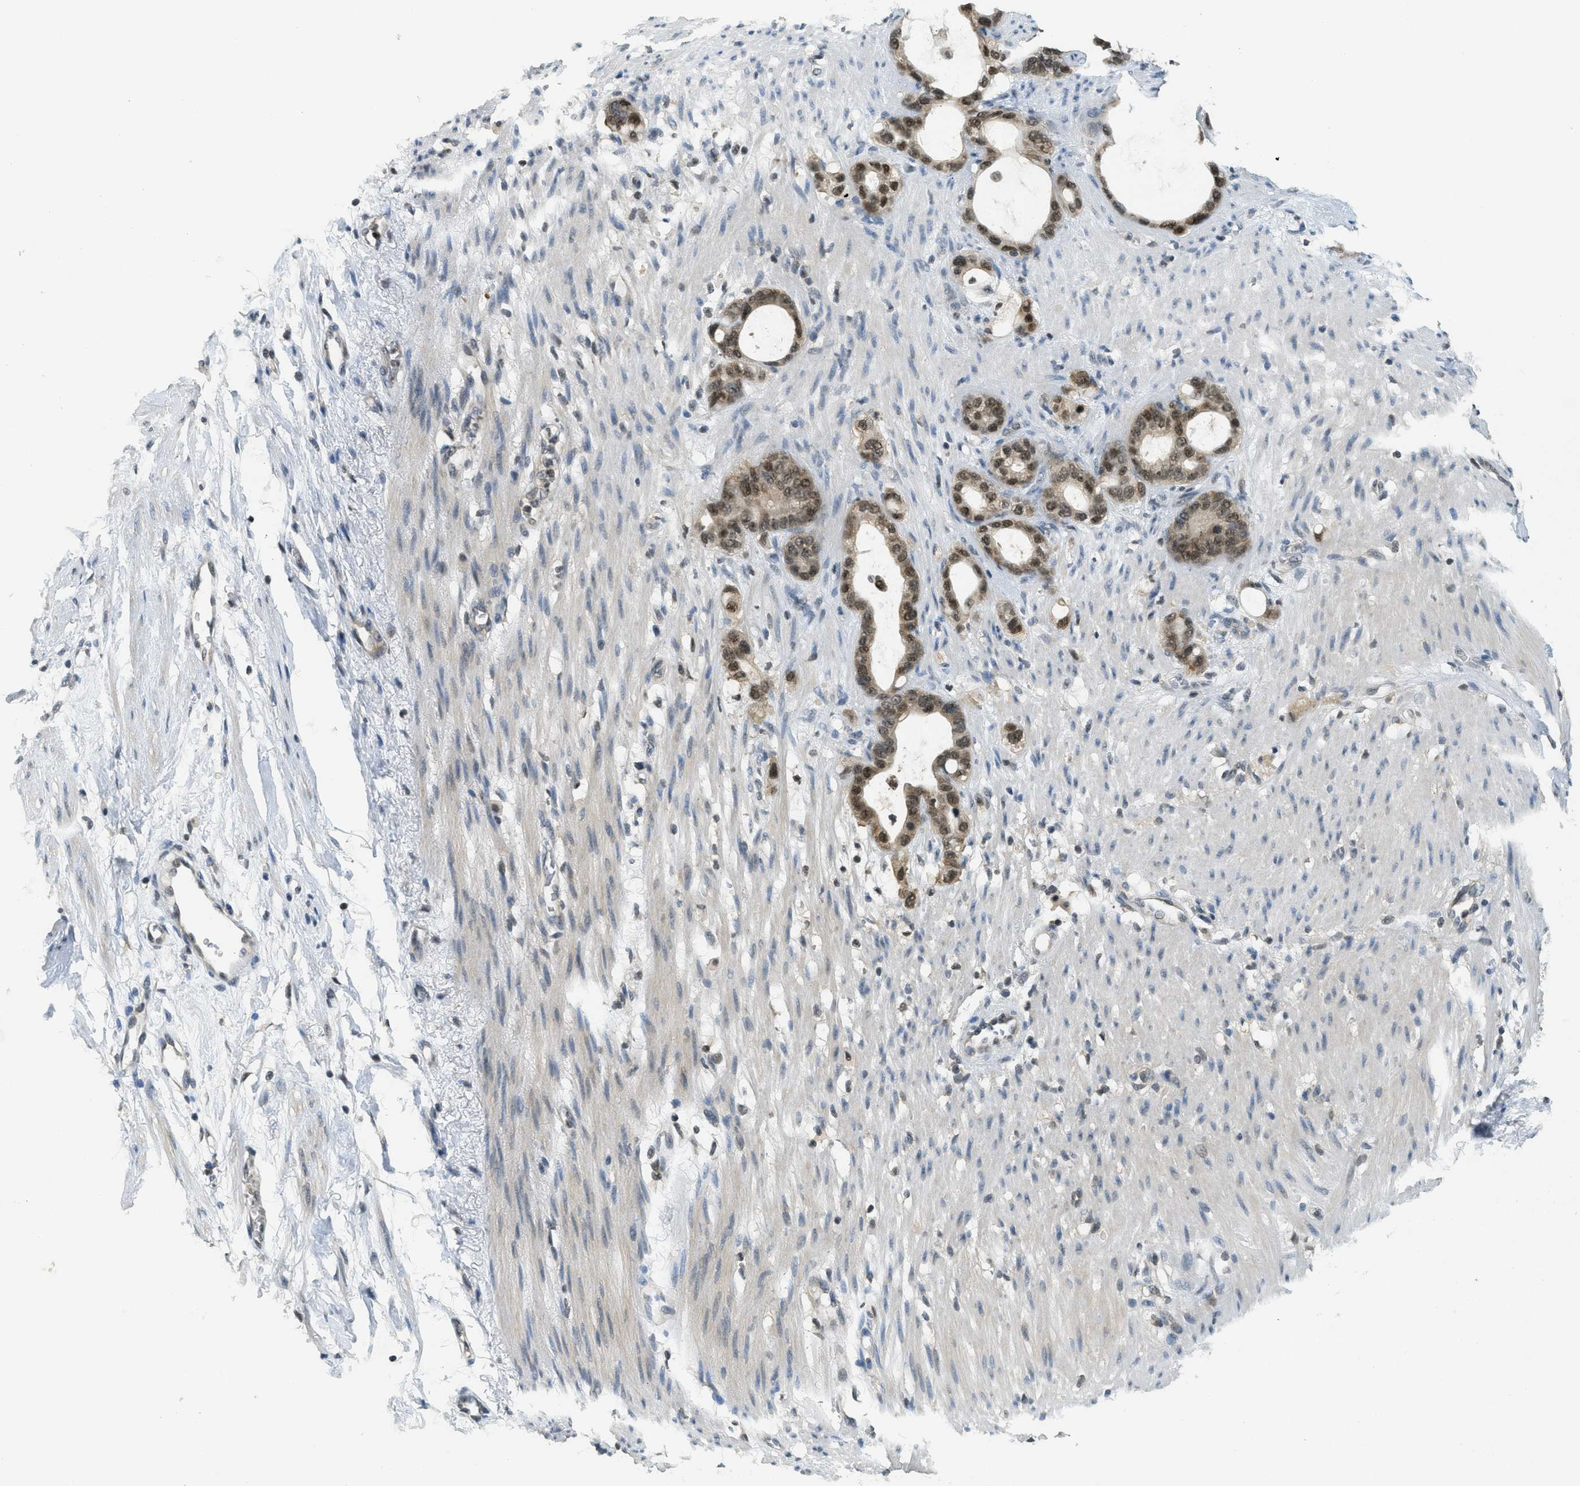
{"staining": {"intensity": "strong", "quantity": ">75%", "location": "cytoplasmic/membranous,nuclear"}, "tissue": "stomach cancer", "cell_type": "Tumor cells", "image_type": "cancer", "snomed": [{"axis": "morphology", "description": "Adenocarcinoma, NOS"}, {"axis": "topography", "description": "Stomach"}], "caption": "Stomach adenocarcinoma stained for a protein exhibits strong cytoplasmic/membranous and nuclear positivity in tumor cells.", "gene": "DNAJB1", "patient": {"sex": "female", "age": 75}}